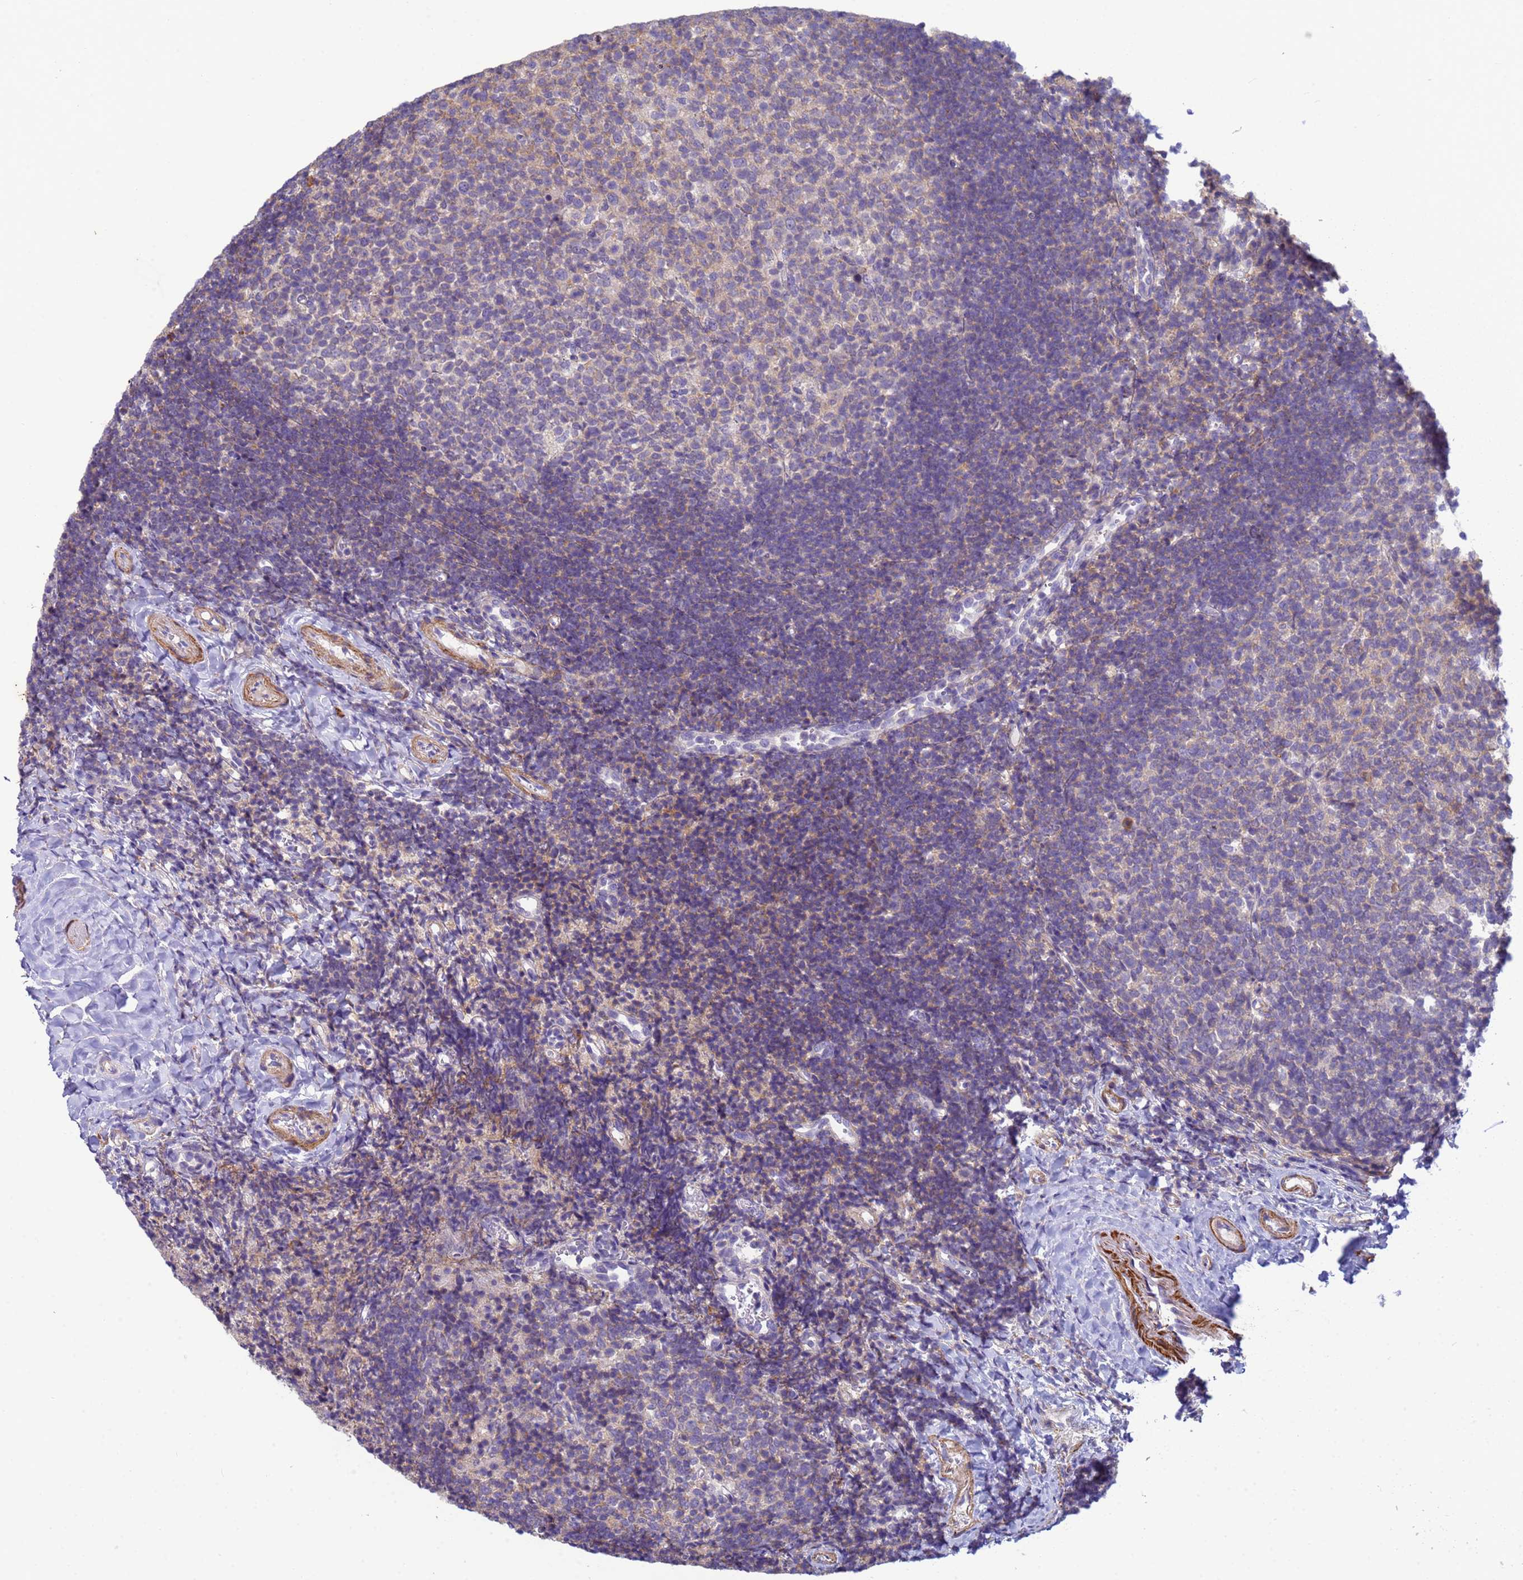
{"staining": {"intensity": "weak", "quantity": "<25%", "location": "cytoplasmic/membranous"}, "tissue": "tonsil", "cell_type": "Germinal center cells", "image_type": "normal", "snomed": [{"axis": "morphology", "description": "Normal tissue, NOS"}, {"axis": "topography", "description": "Tonsil"}], "caption": "A micrograph of human tonsil is negative for staining in germinal center cells. The staining is performed using DAB brown chromogen with nuclei counter-stained in using hematoxylin.", "gene": "KLHL13", "patient": {"sex": "female", "age": 10}}